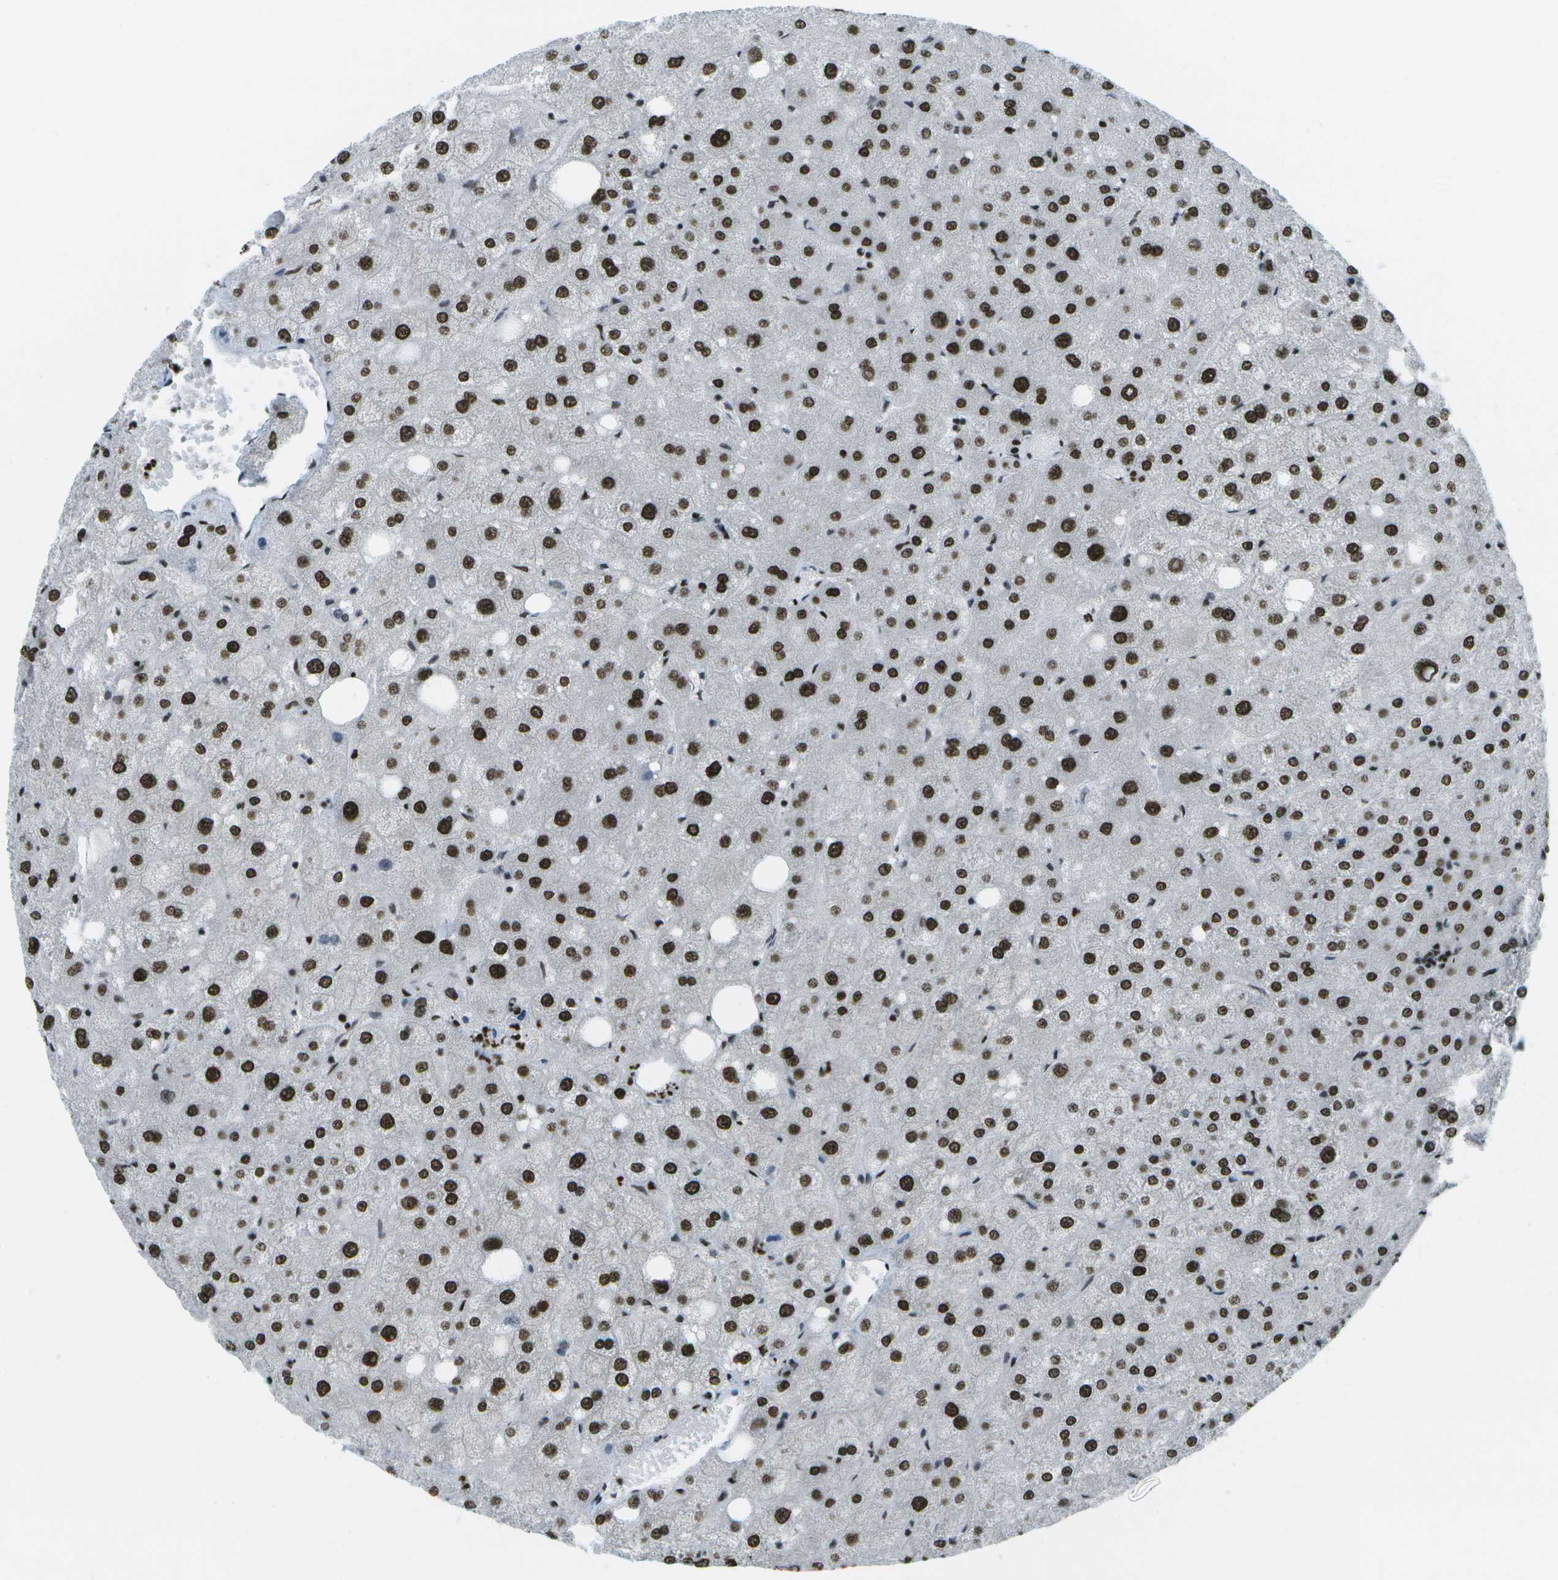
{"staining": {"intensity": "strong", "quantity": ">75%", "location": "nuclear"}, "tissue": "liver", "cell_type": "Cholangiocytes", "image_type": "normal", "snomed": [{"axis": "morphology", "description": "Normal tissue, NOS"}, {"axis": "topography", "description": "Liver"}], "caption": "High-magnification brightfield microscopy of benign liver stained with DAB (3,3'-diaminobenzidine) (brown) and counterstained with hematoxylin (blue). cholangiocytes exhibit strong nuclear positivity is seen in about>75% of cells.", "gene": "GLYR1", "patient": {"sex": "male", "age": 73}}